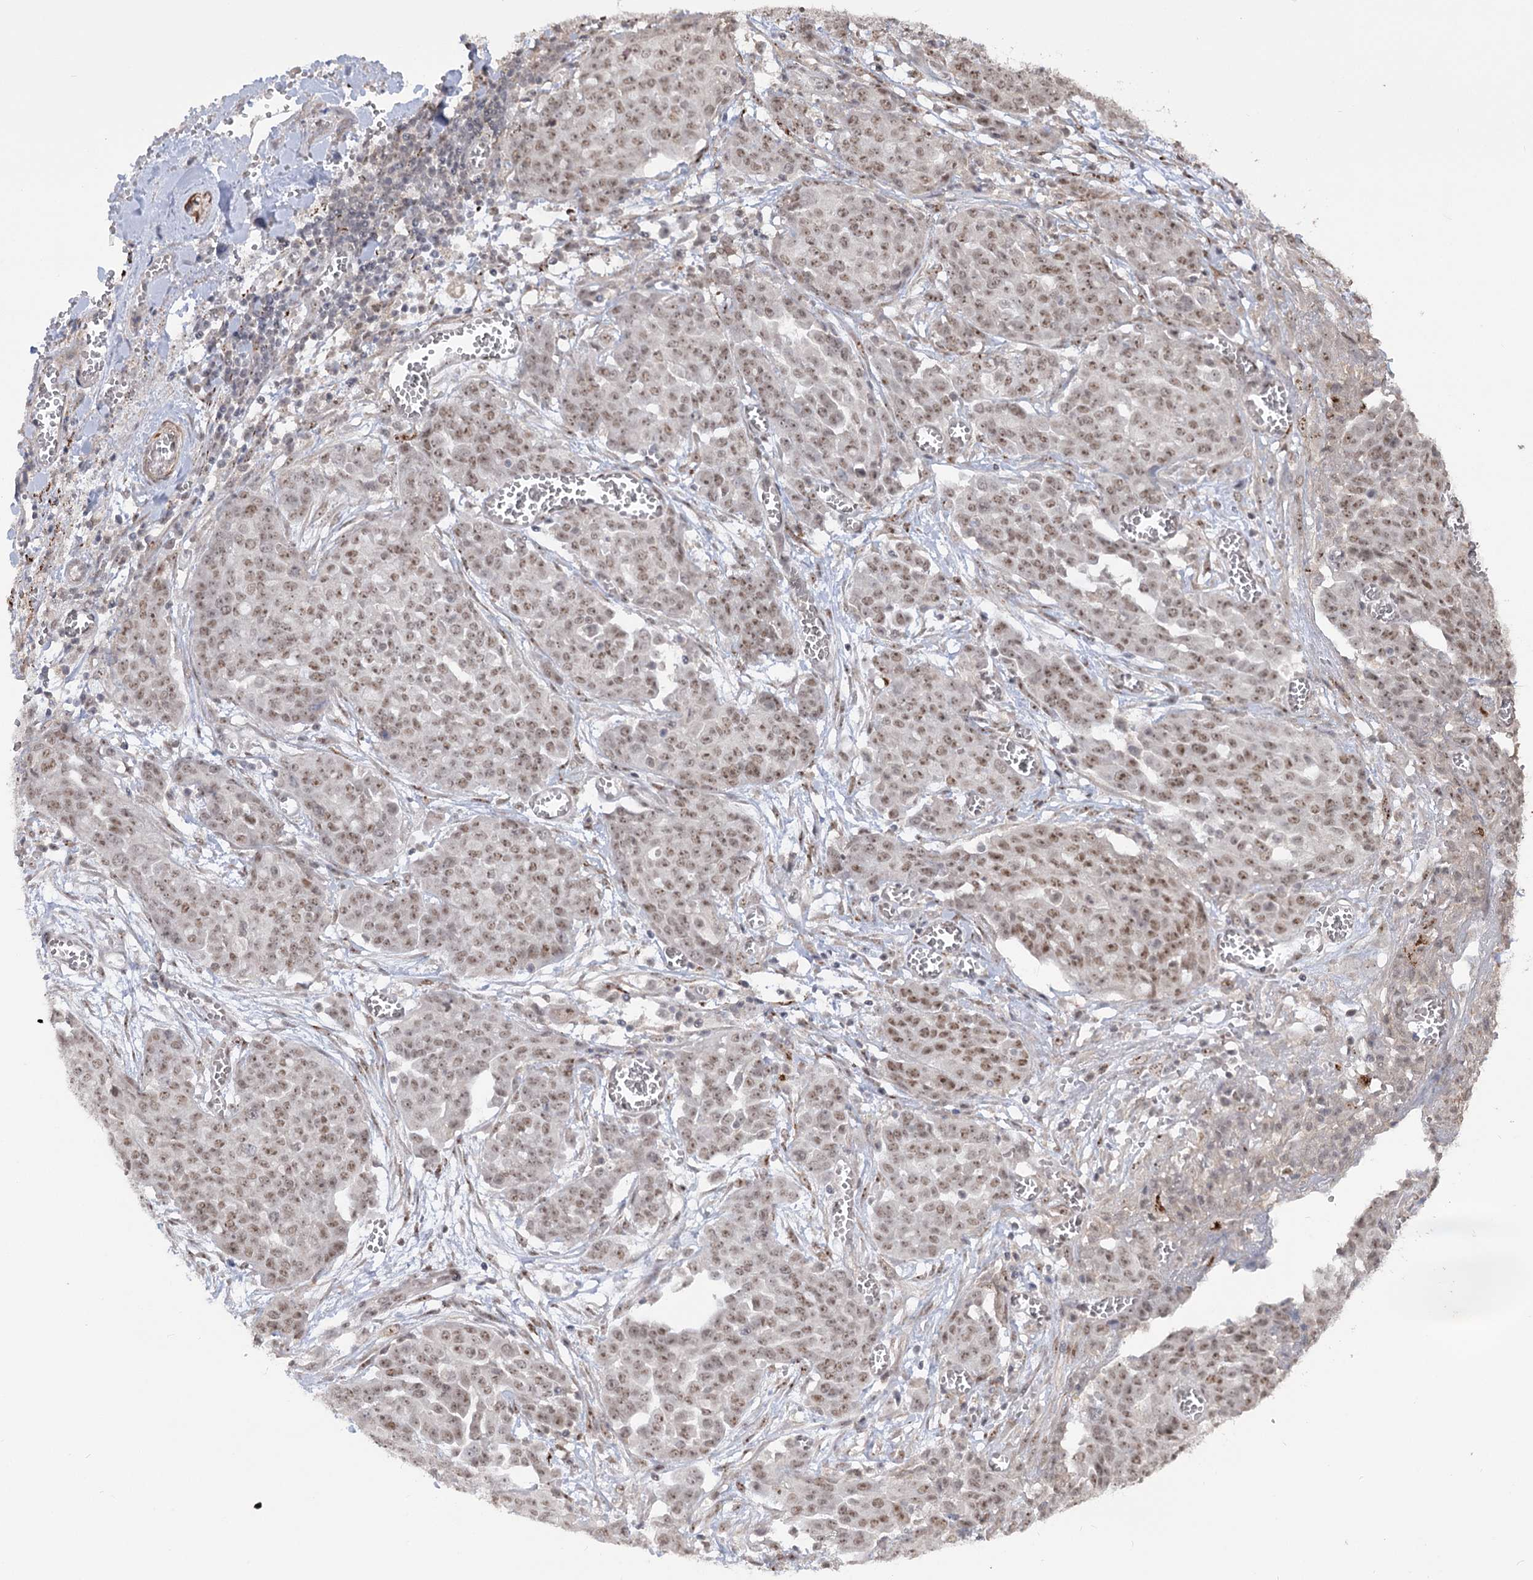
{"staining": {"intensity": "moderate", "quantity": ">75%", "location": "nuclear"}, "tissue": "ovarian cancer", "cell_type": "Tumor cells", "image_type": "cancer", "snomed": [{"axis": "morphology", "description": "Cystadenocarcinoma, serous, NOS"}, {"axis": "topography", "description": "Soft tissue"}, {"axis": "topography", "description": "Ovary"}], "caption": "Ovarian cancer stained with IHC reveals moderate nuclear staining in about >75% of tumor cells.", "gene": "ZSCAN23", "patient": {"sex": "female", "age": 57}}